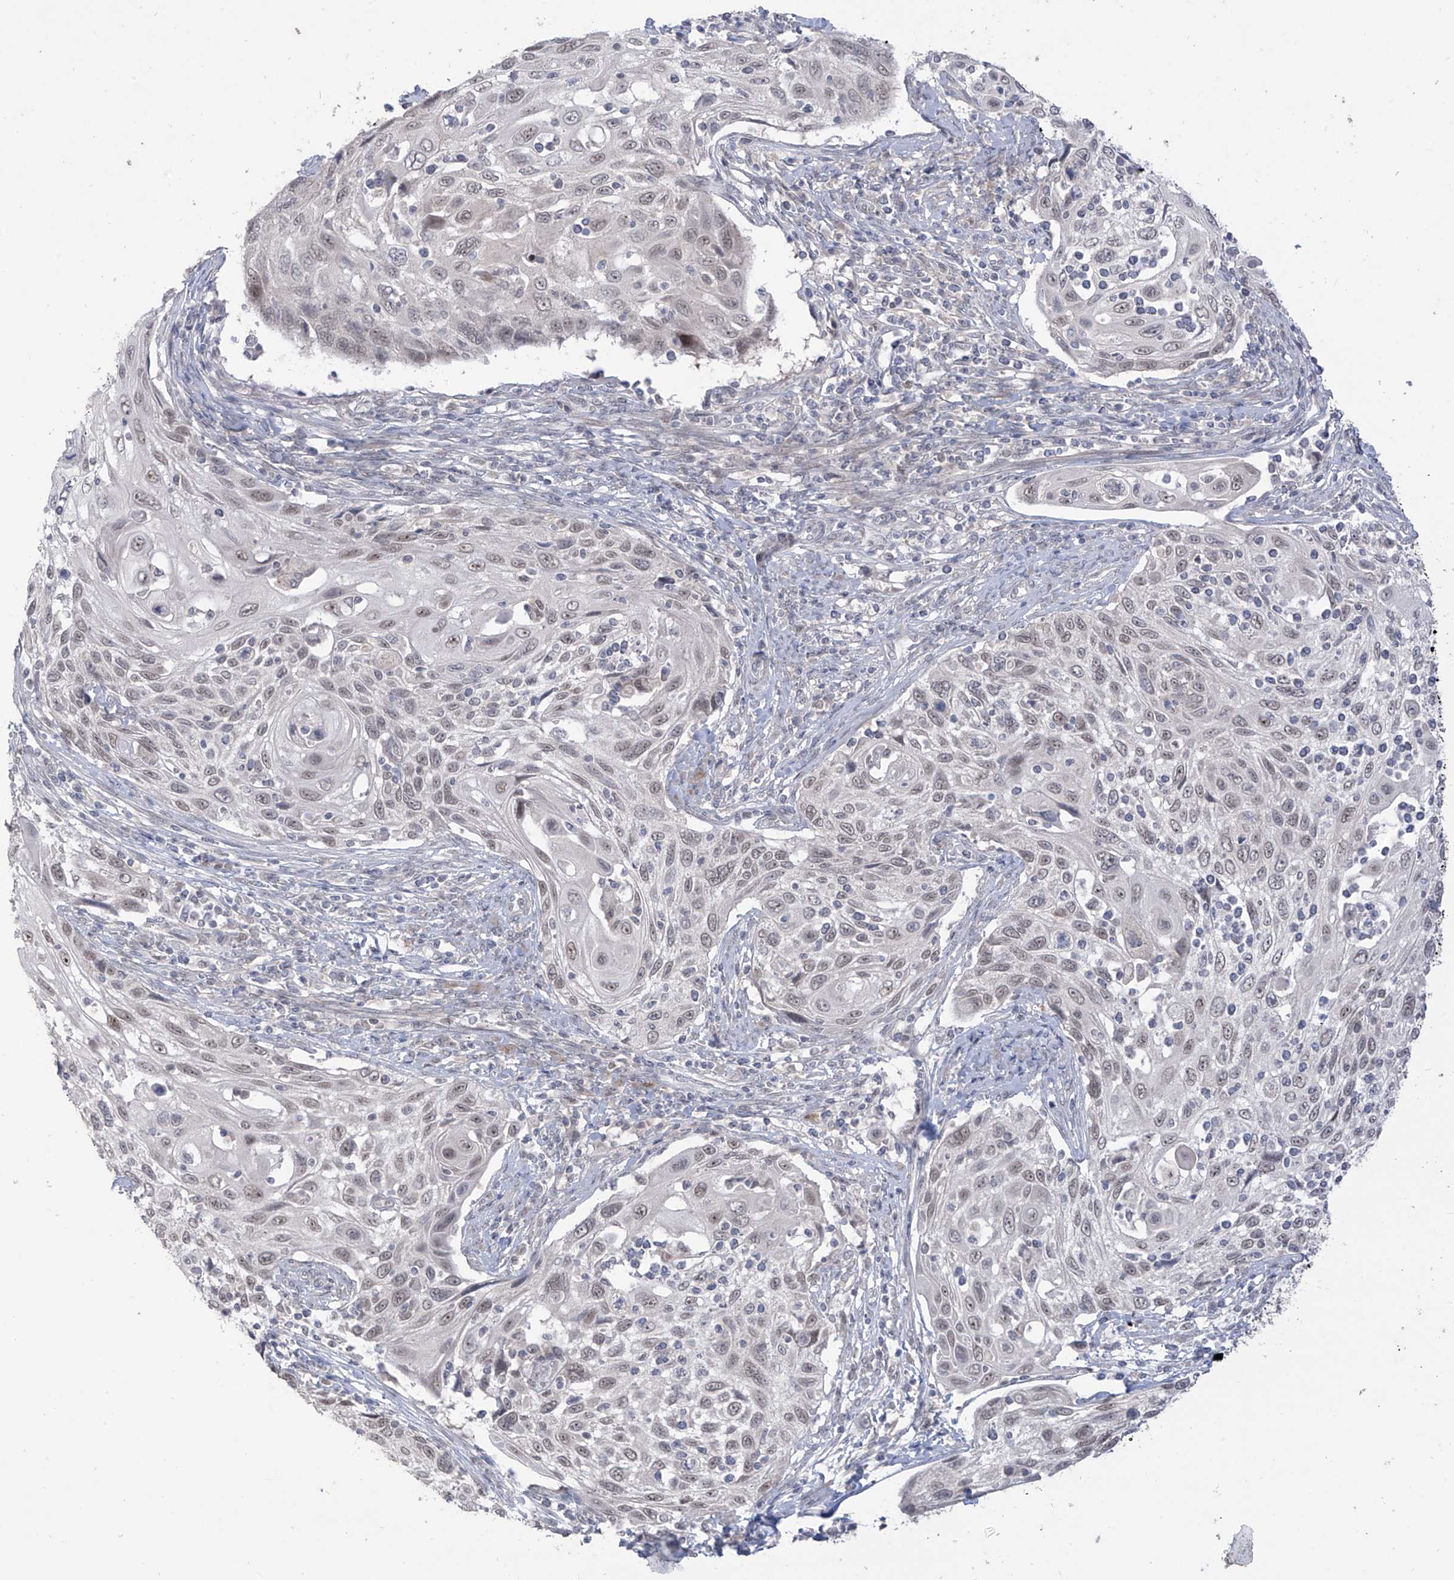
{"staining": {"intensity": "weak", "quantity": "25%-75%", "location": "nuclear"}, "tissue": "cervical cancer", "cell_type": "Tumor cells", "image_type": "cancer", "snomed": [{"axis": "morphology", "description": "Squamous cell carcinoma, NOS"}, {"axis": "topography", "description": "Cervix"}], "caption": "IHC image of neoplastic tissue: cervical cancer (squamous cell carcinoma) stained using immunohistochemistry (IHC) displays low levels of weak protein expression localized specifically in the nuclear of tumor cells, appearing as a nuclear brown color.", "gene": "OGT", "patient": {"sex": "female", "age": 70}}